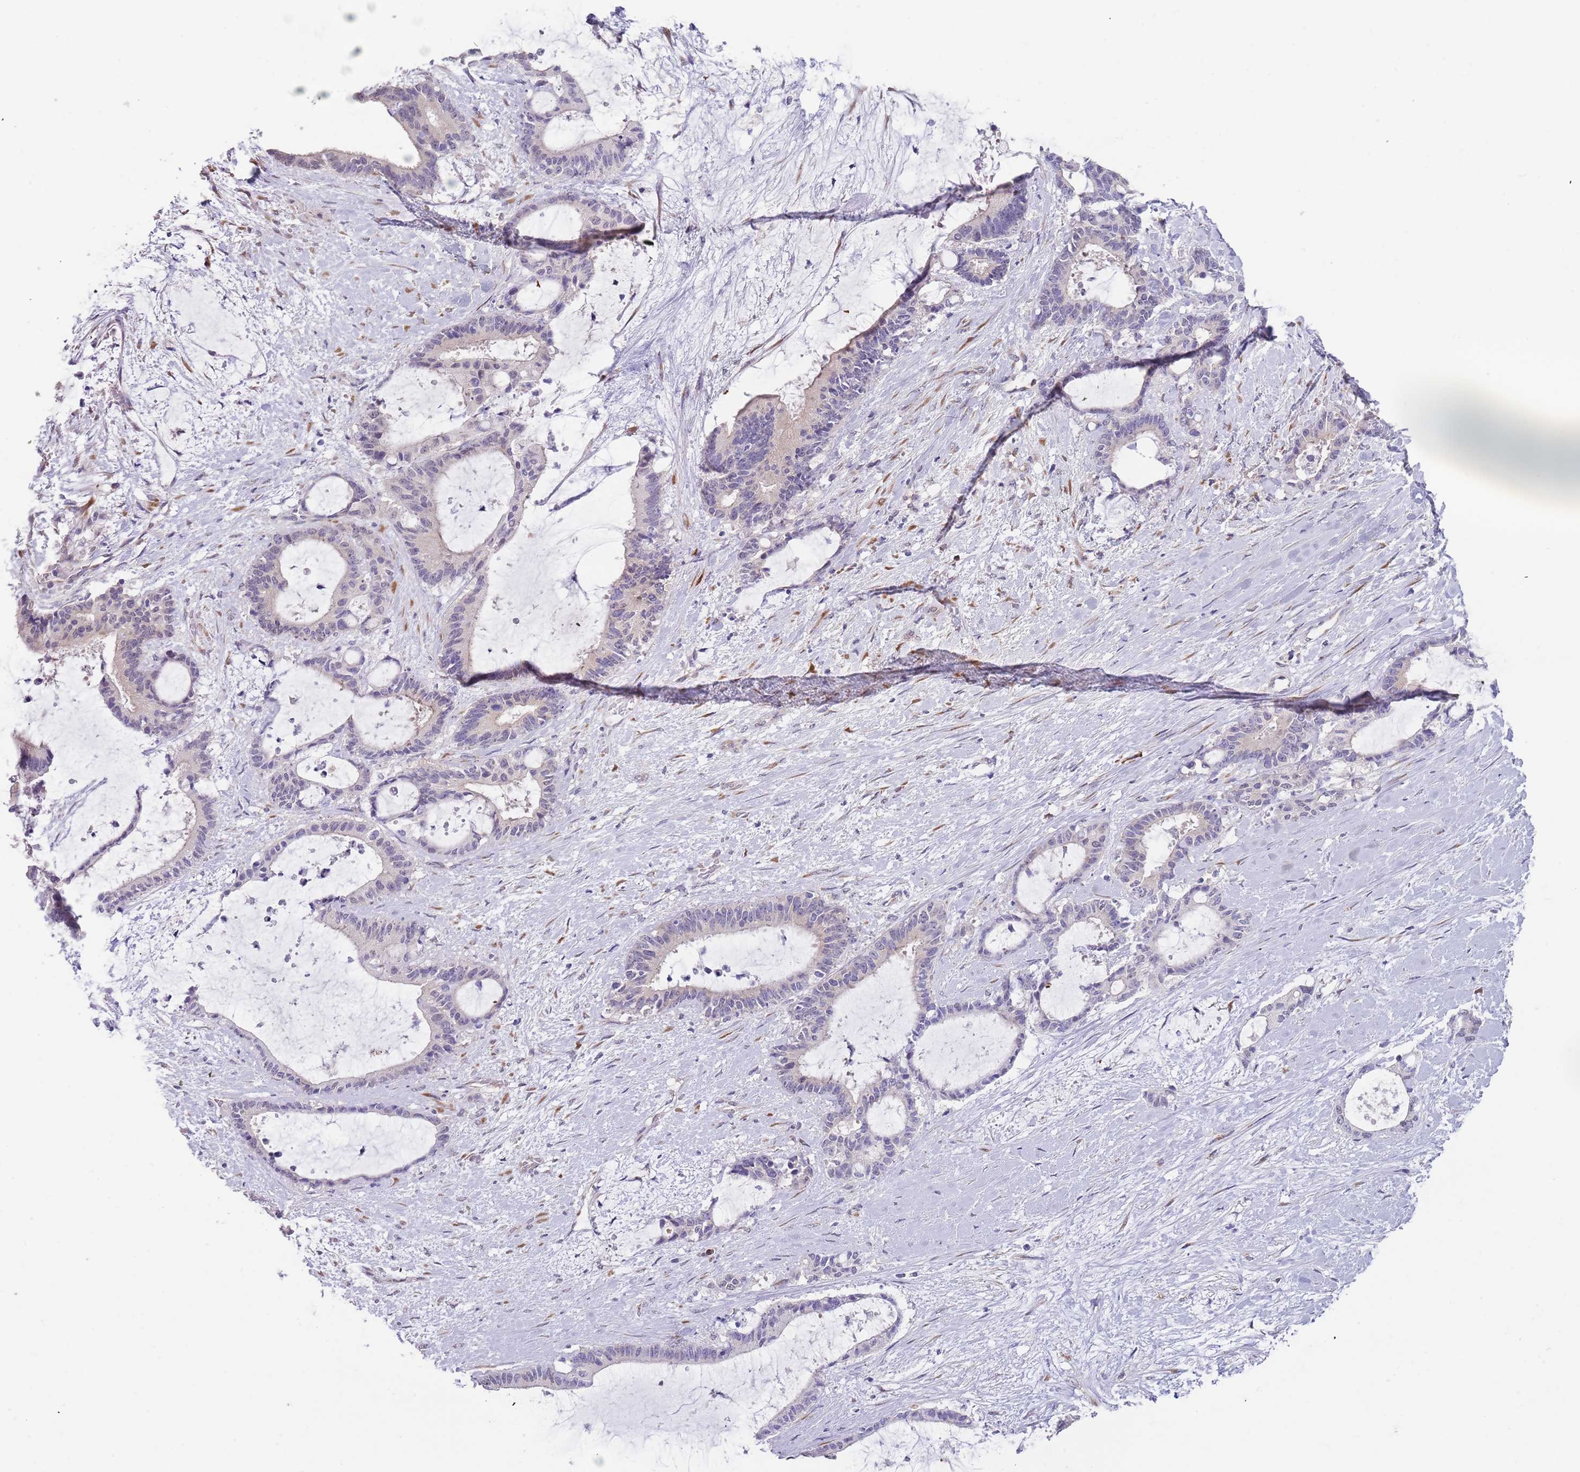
{"staining": {"intensity": "negative", "quantity": "none", "location": "none"}, "tissue": "liver cancer", "cell_type": "Tumor cells", "image_type": "cancer", "snomed": [{"axis": "morphology", "description": "Normal tissue, NOS"}, {"axis": "morphology", "description": "Cholangiocarcinoma"}, {"axis": "topography", "description": "Liver"}, {"axis": "topography", "description": "Peripheral nerve tissue"}], "caption": "This histopathology image is of liver cancer stained with IHC to label a protein in brown with the nuclei are counter-stained blue. There is no positivity in tumor cells.", "gene": "TNRC6C", "patient": {"sex": "female", "age": 73}}